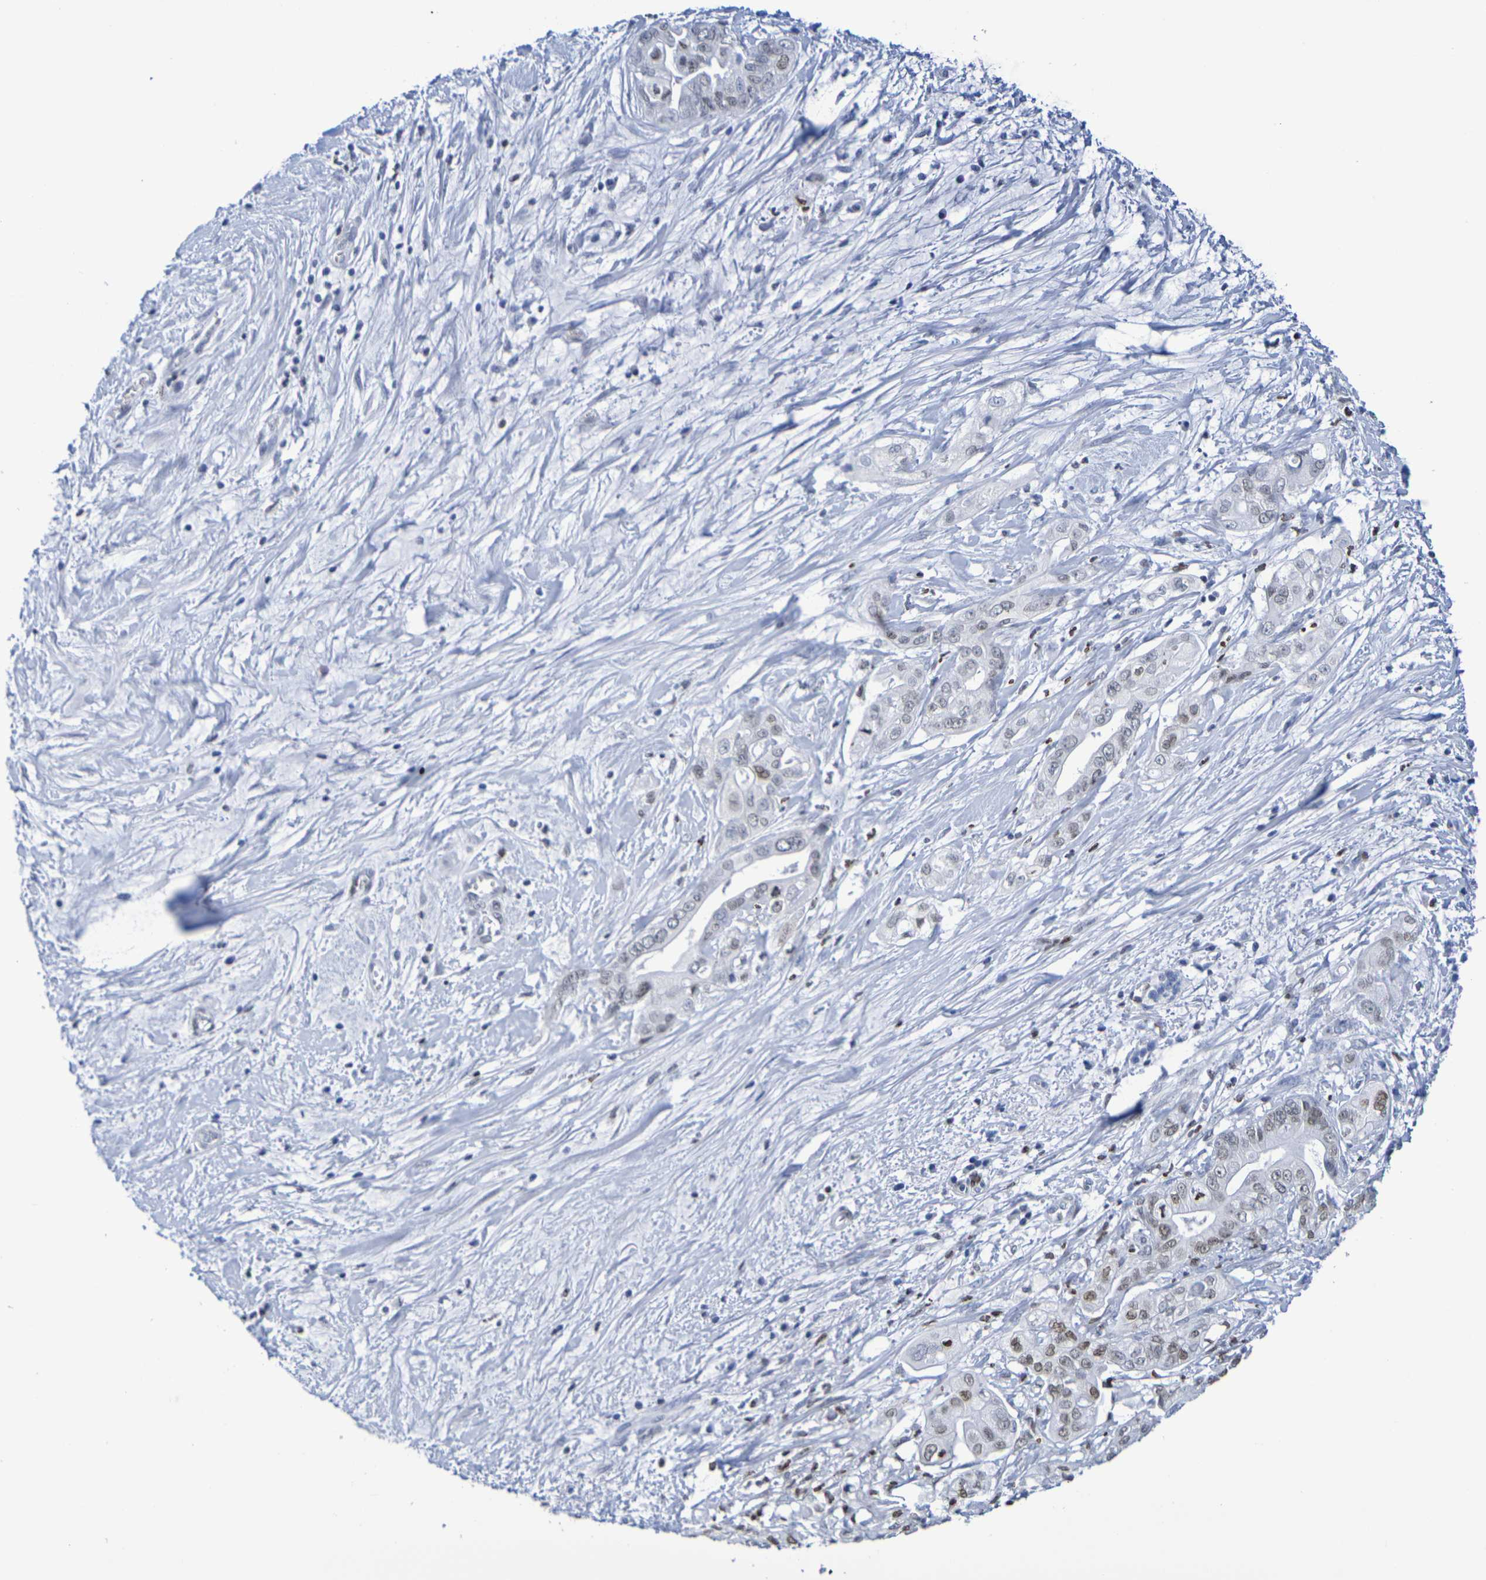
{"staining": {"intensity": "weak", "quantity": "25%-75%", "location": "nuclear"}, "tissue": "pancreatic cancer", "cell_type": "Tumor cells", "image_type": "cancer", "snomed": [{"axis": "morphology", "description": "Adenocarcinoma, NOS"}, {"axis": "topography", "description": "Pancreas"}], "caption": "Pancreatic adenocarcinoma stained with a brown dye shows weak nuclear positive expression in approximately 25%-75% of tumor cells.", "gene": "H1-5", "patient": {"sex": "female", "age": 75}}